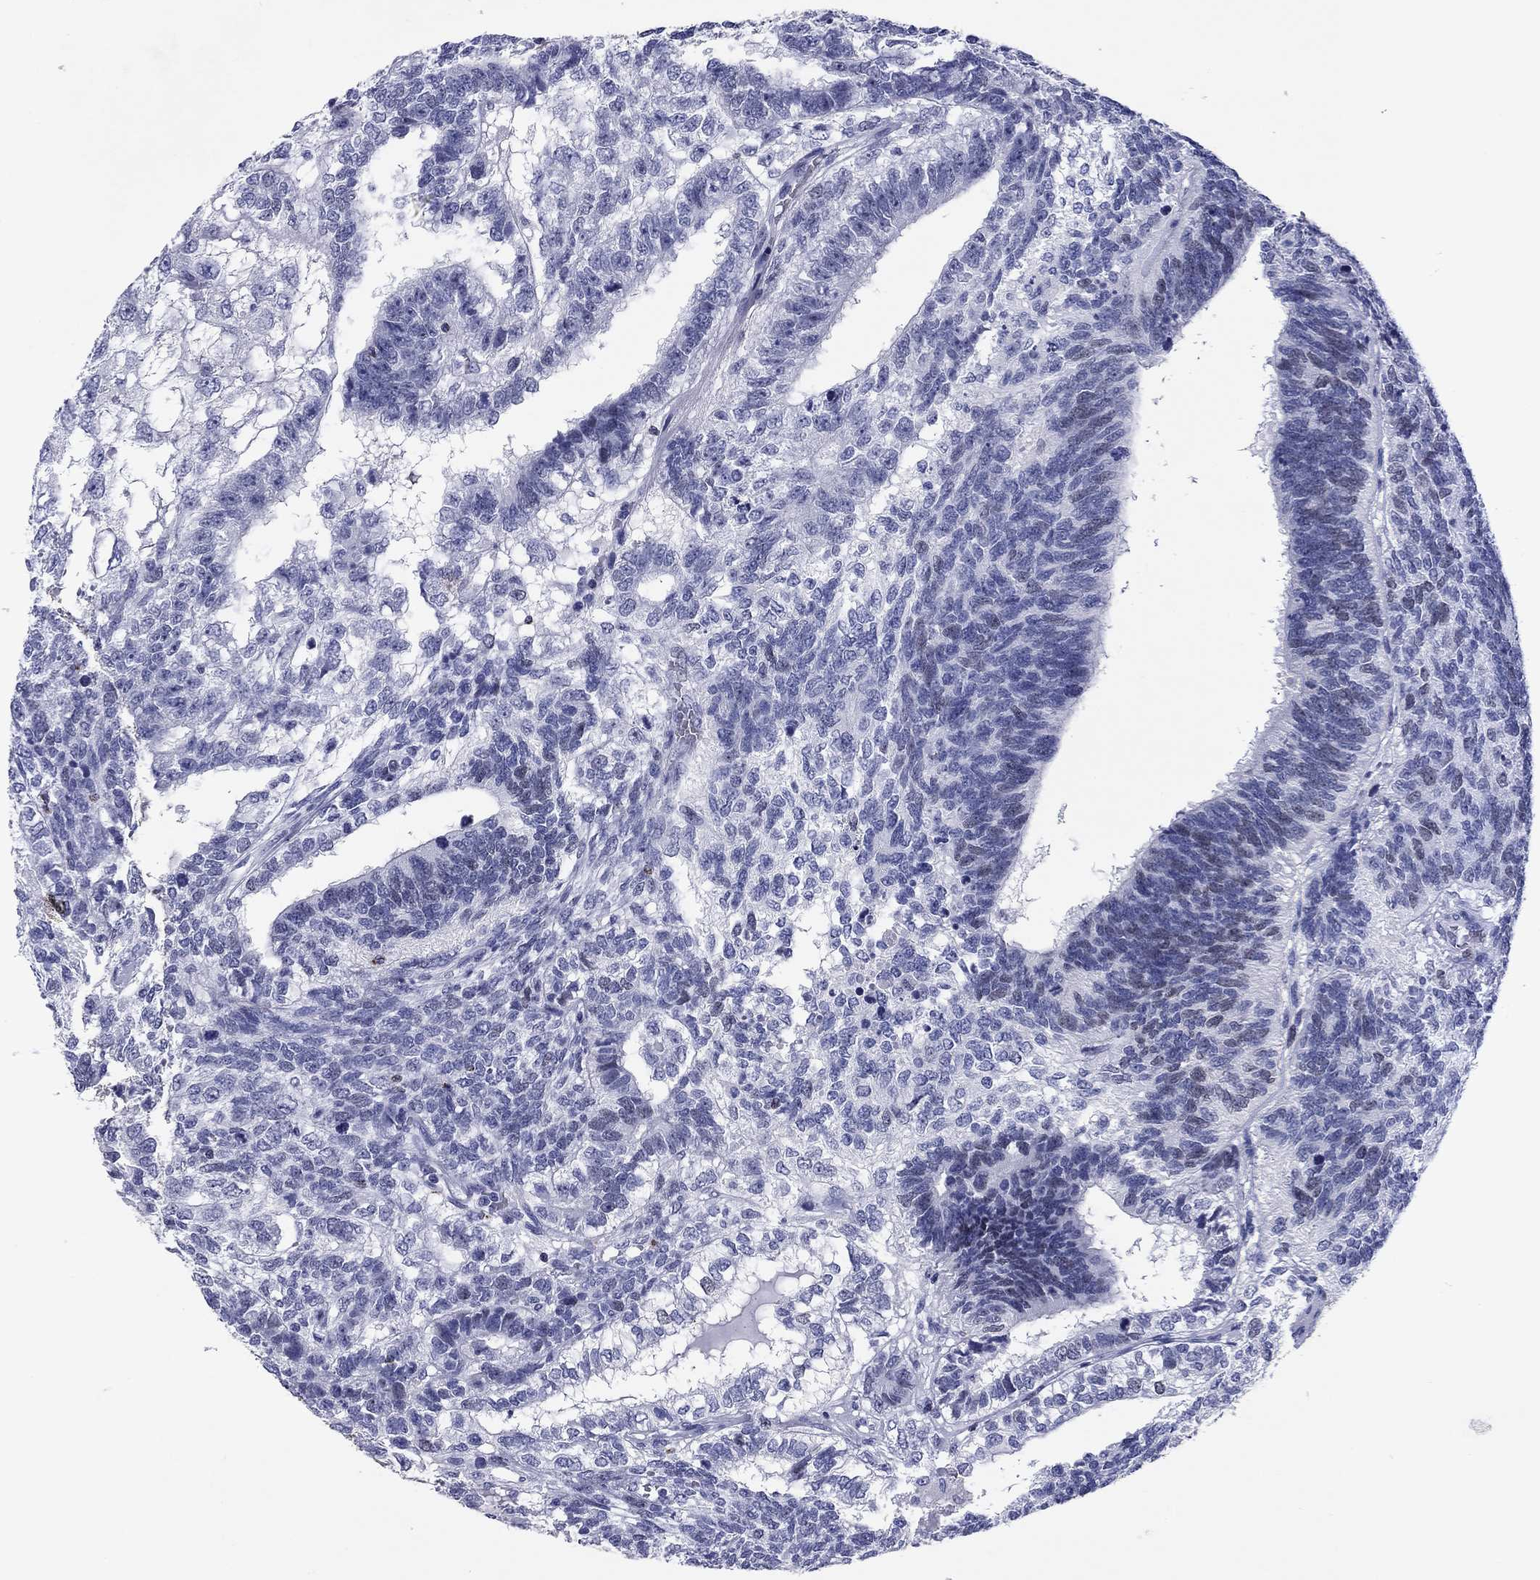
{"staining": {"intensity": "negative", "quantity": "none", "location": "none"}, "tissue": "testis cancer", "cell_type": "Tumor cells", "image_type": "cancer", "snomed": [{"axis": "morphology", "description": "Seminoma, NOS"}, {"axis": "morphology", "description": "Carcinoma, Embryonal, NOS"}, {"axis": "topography", "description": "Testis"}], "caption": "IHC micrograph of human testis embryonal carcinoma stained for a protein (brown), which demonstrates no staining in tumor cells.", "gene": "GZMK", "patient": {"sex": "male", "age": 41}}